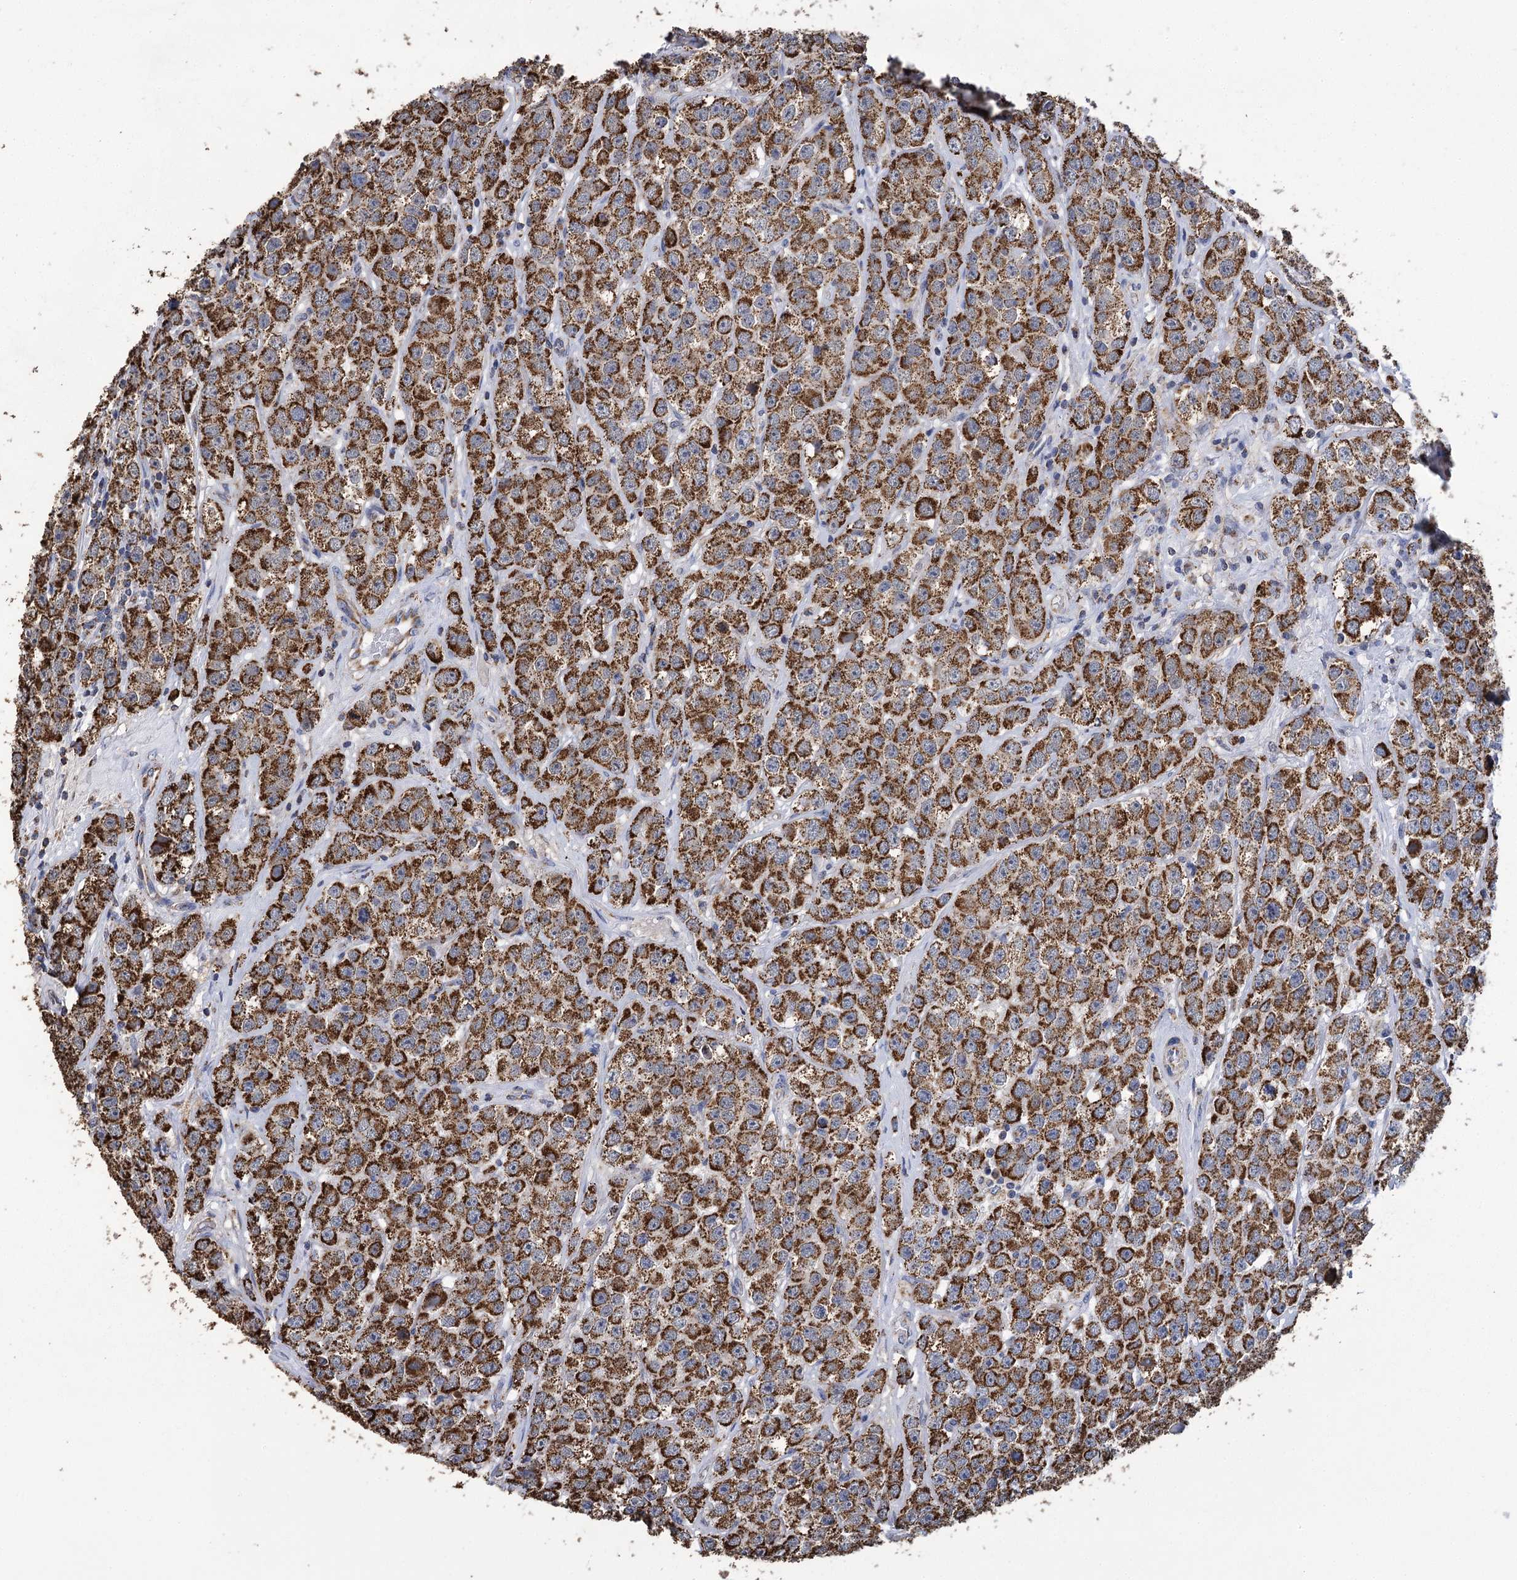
{"staining": {"intensity": "strong", "quantity": ">75%", "location": "cytoplasmic/membranous"}, "tissue": "testis cancer", "cell_type": "Tumor cells", "image_type": "cancer", "snomed": [{"axis": "morphology", "description": "Seminoma, NOS"}, {"axis": "topography", "description": "Testis"}], "caption": "A brown stain highlights strong cytoplasmic/membranous expression of a protein in testis seminoma tumor cells.", "gene": "CCDC73", "patient": {"sex": "male", "age": 28}}